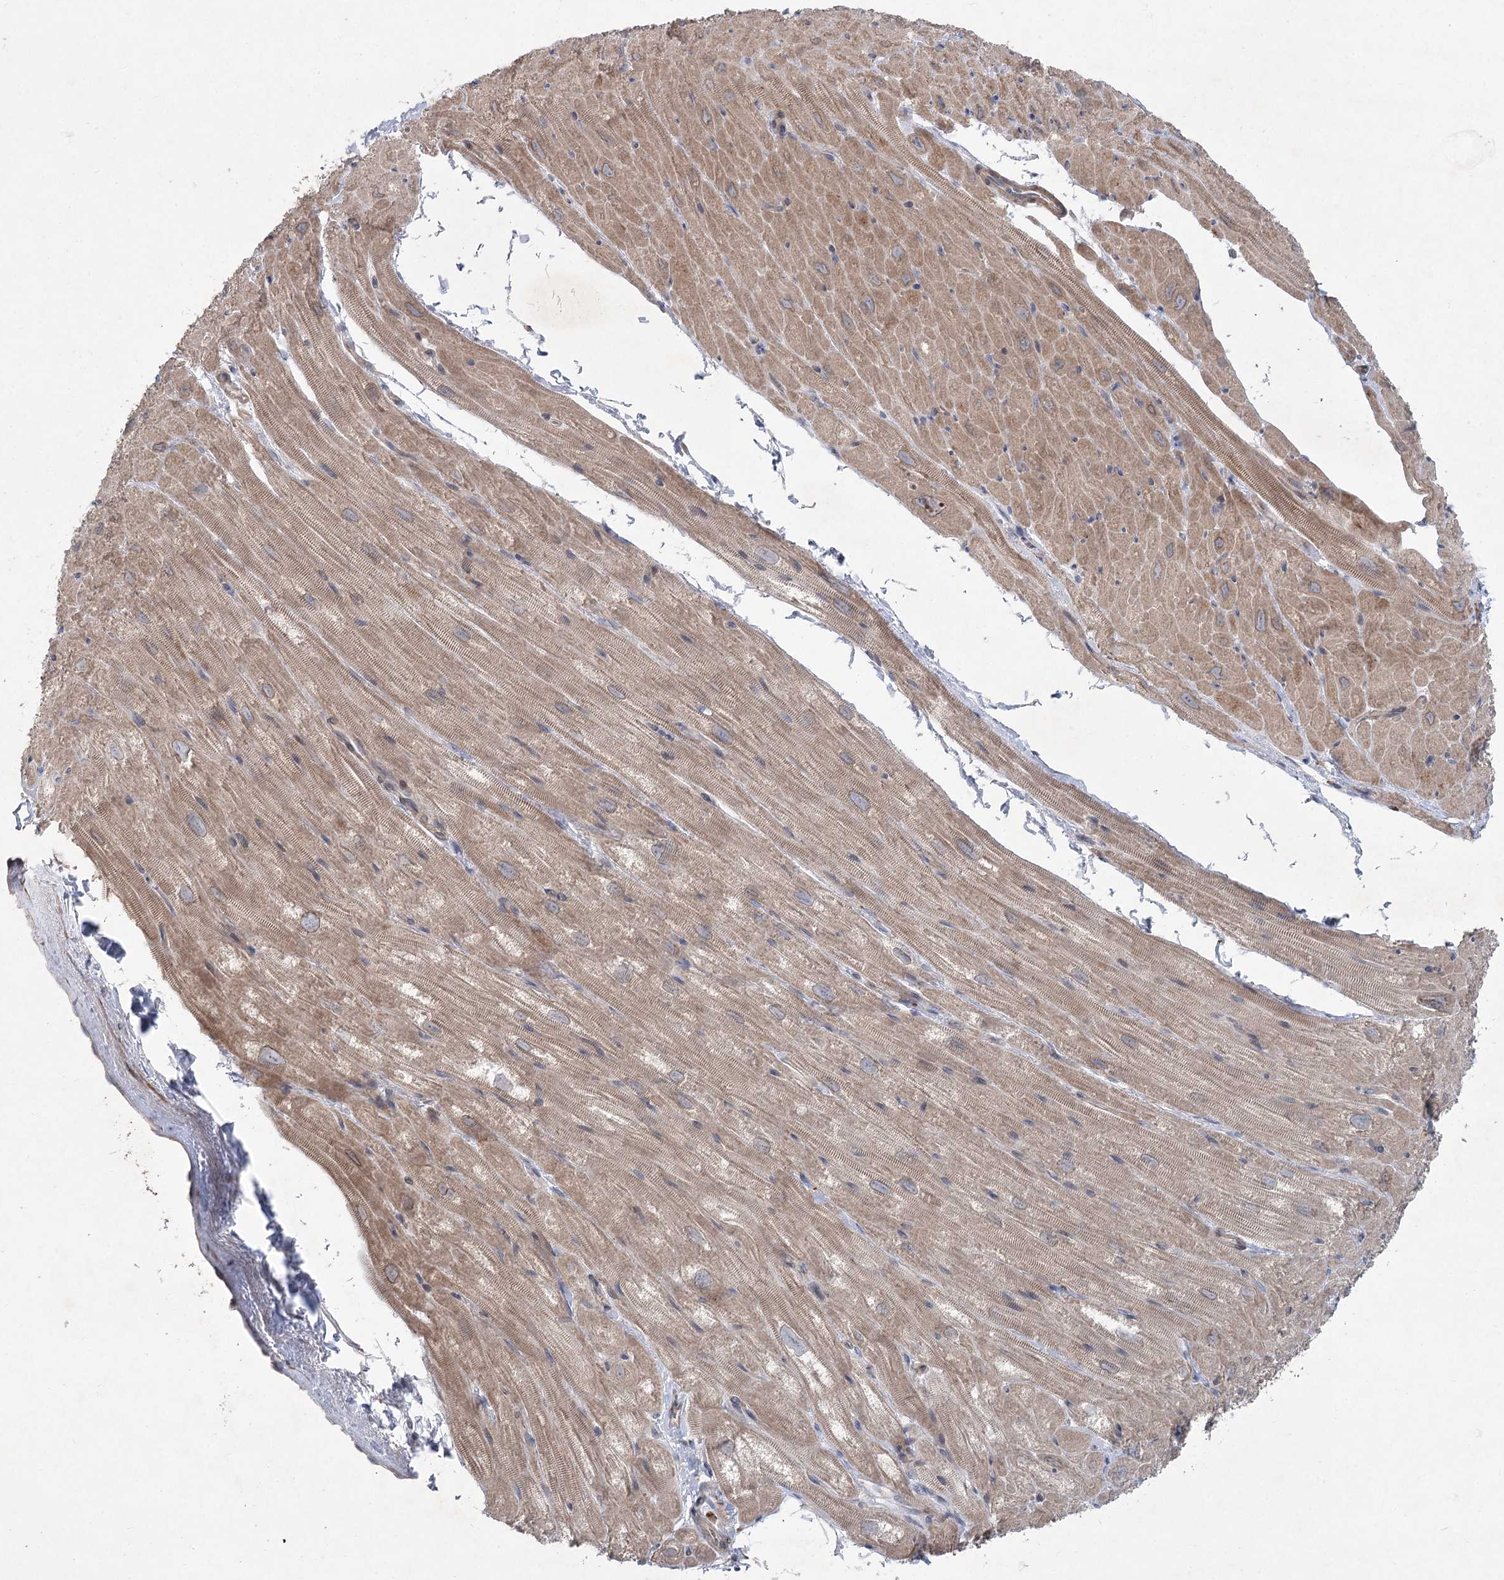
{"staining": {"intensity": "moderate", "quantity": ">75%", "location": "cytoplasmic/membranous"}, "tissue": "heart muscle", "cell_type": "Cardiomyocytes", "image_type": "normal", "snomed": [{"axis": "morphology", "description": "Normal tissue, NOS"}, {"axis": "topography", "description": "Heart"}], "caption": "Immunohistochemistry of normal human heart muscle shows medium levels of moderate cytoplasmic/membranous positivity in approximately >75% of cardiomyocytes.", "gene": "SCN11A", "patient": {"sex": "male", "age": 50}}